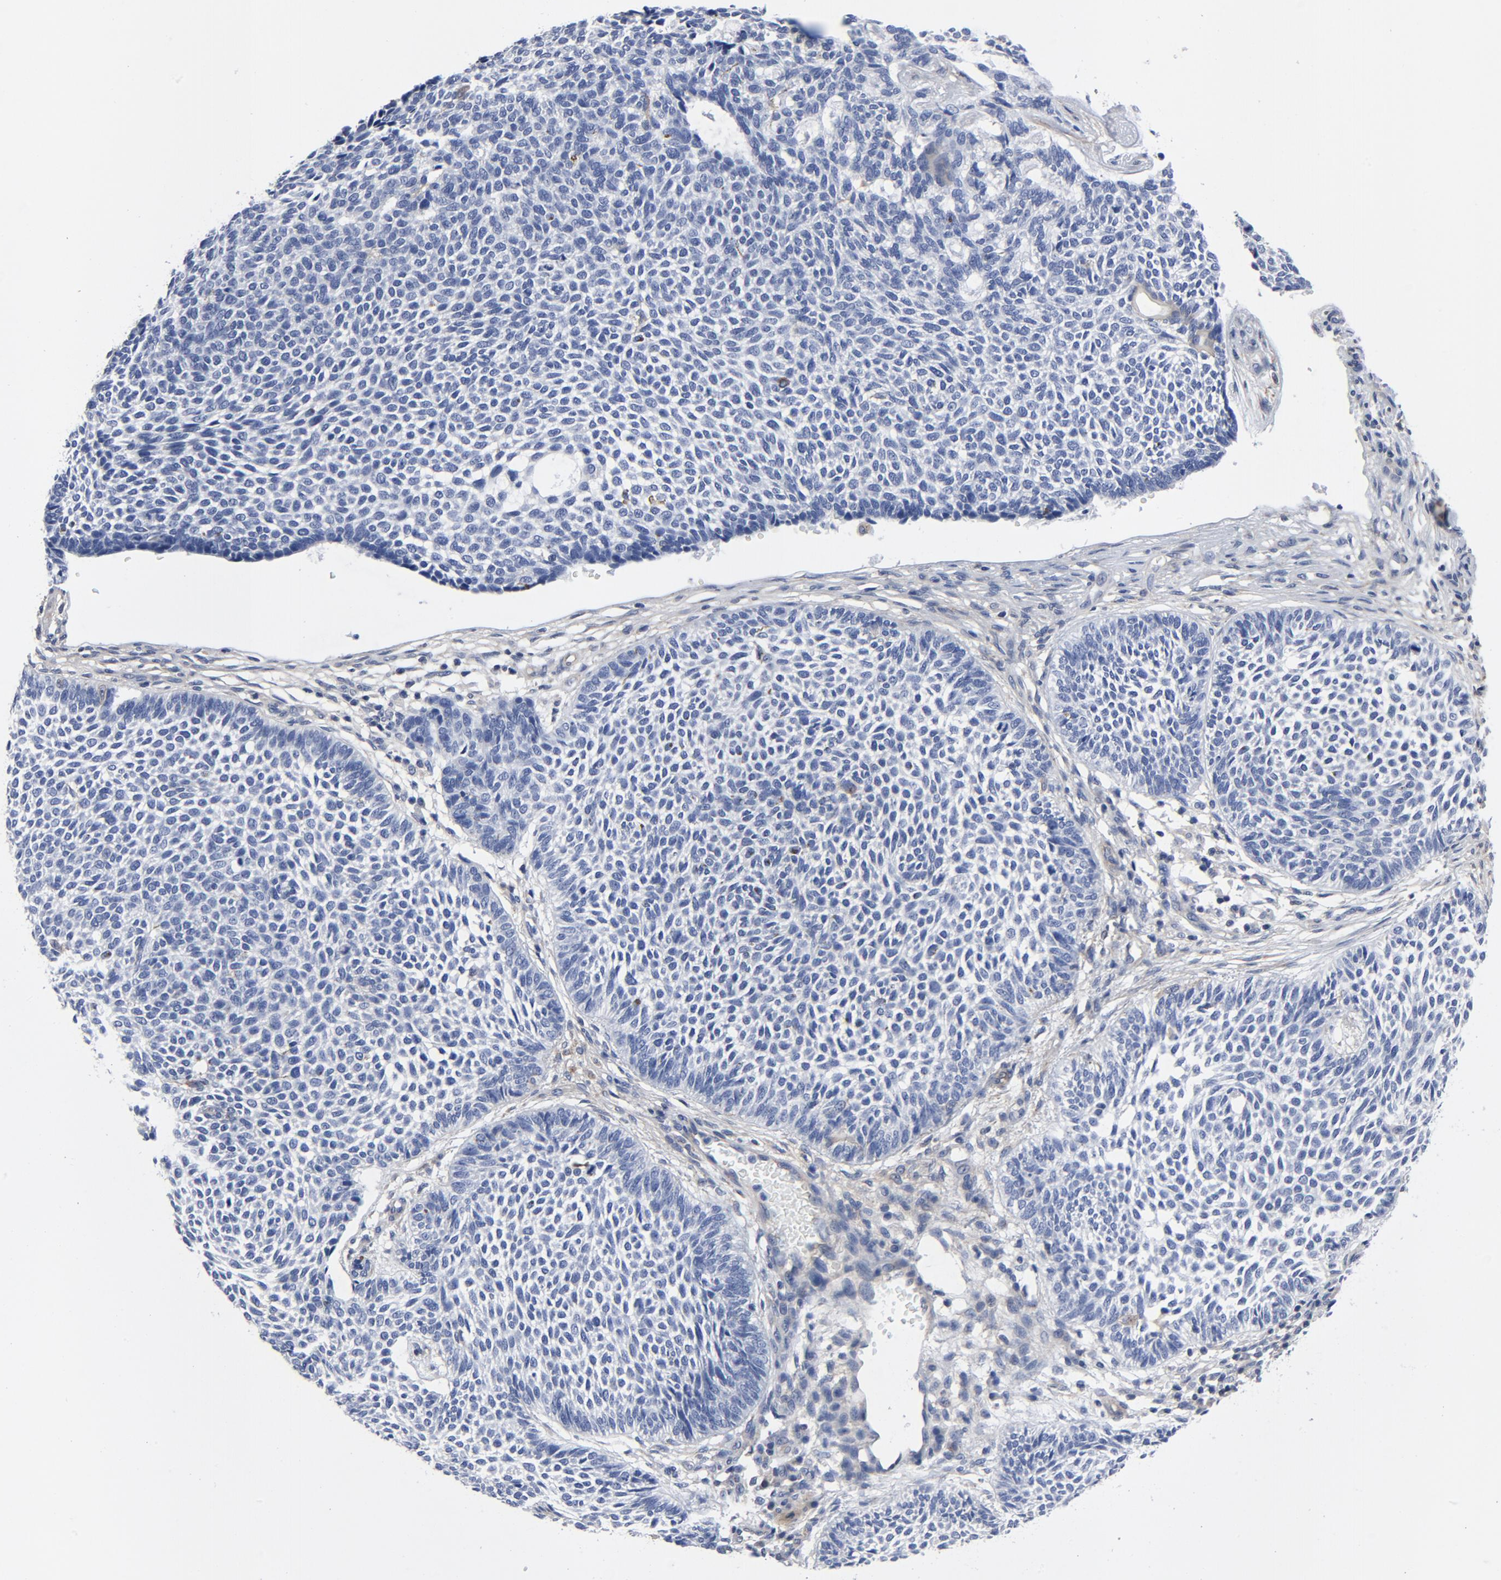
{"staining": {"intensity": "negative", "quantity": "none", "location": "none"}, "tissue": "skin cancer", "cell_type": "Tumor cells", "image_type": "cancer", "snomed": [{"axis": "morphology", "description": "Normal tissue, NOS"}, {"axis": "morphology", "description": "Basal cell carcinoma"}, {"axis": "topography", "description": "Skin"}], "caption": "Immunohistochemistry image of skin cancer stained for a protein (brown), which demonstrates no expression in tumor cells.", "gene": "DYNLT3", "patient": {"sex": "male", "age": 87}}